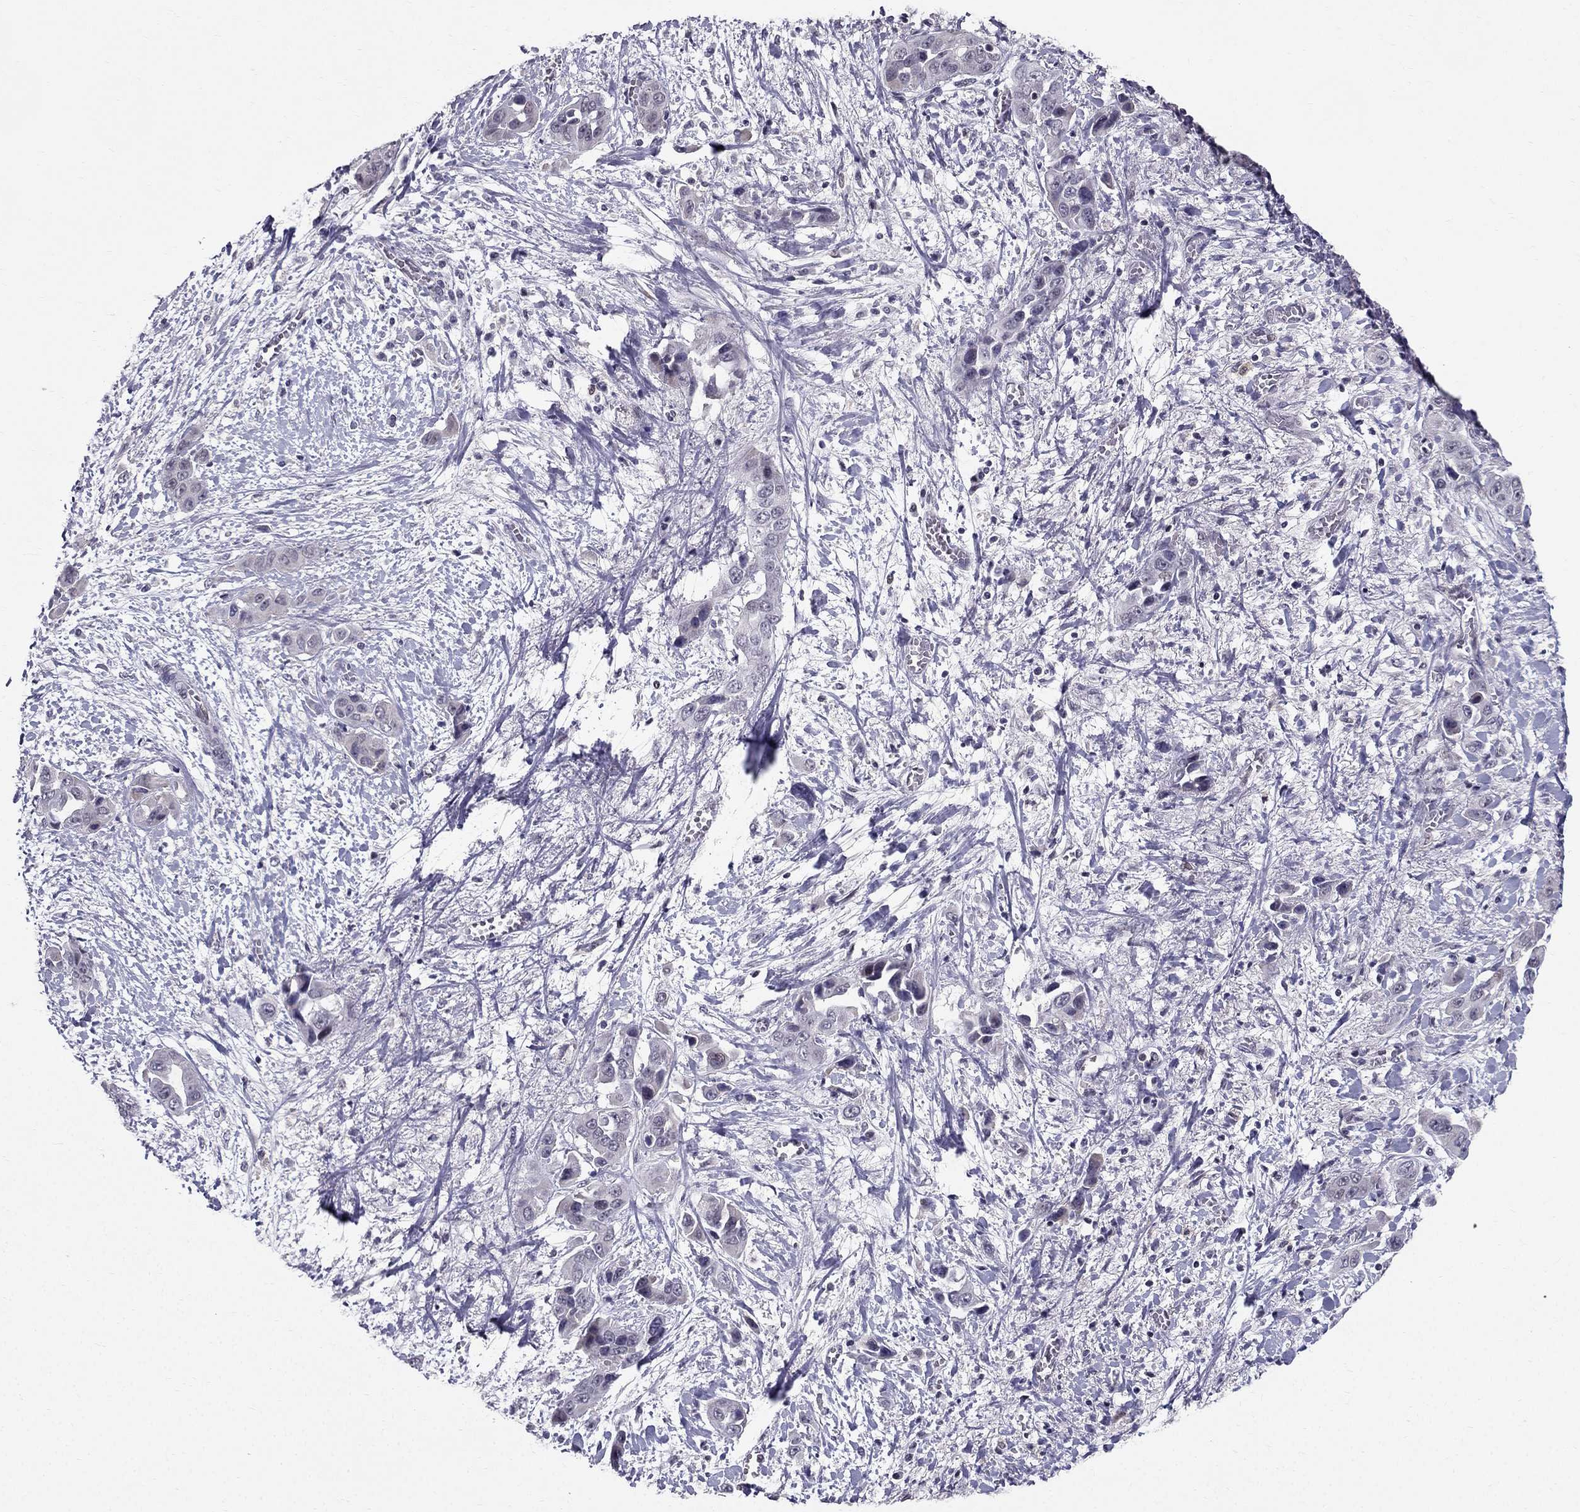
{"staining": {"intensity": "negative", "quantity": "none", "location": "none"}, "tissue": "liver cancer", "cell_type": "Tumor cells", "image_type": "cancer", "snomed": [{"axis": "morphology", "description": "Cholangiocarcinoma"}, {"axis": "topography", "description": "Liver"}], "caption": "Image shows no significant protein positivity in tumor cells of liver cancer (cholangiocarcinoma). (DAB IHC visualized using brightfield microscopy, high magnification).", "gene": "RPRD2", "patient": {"sex": "female", "age": 52}}